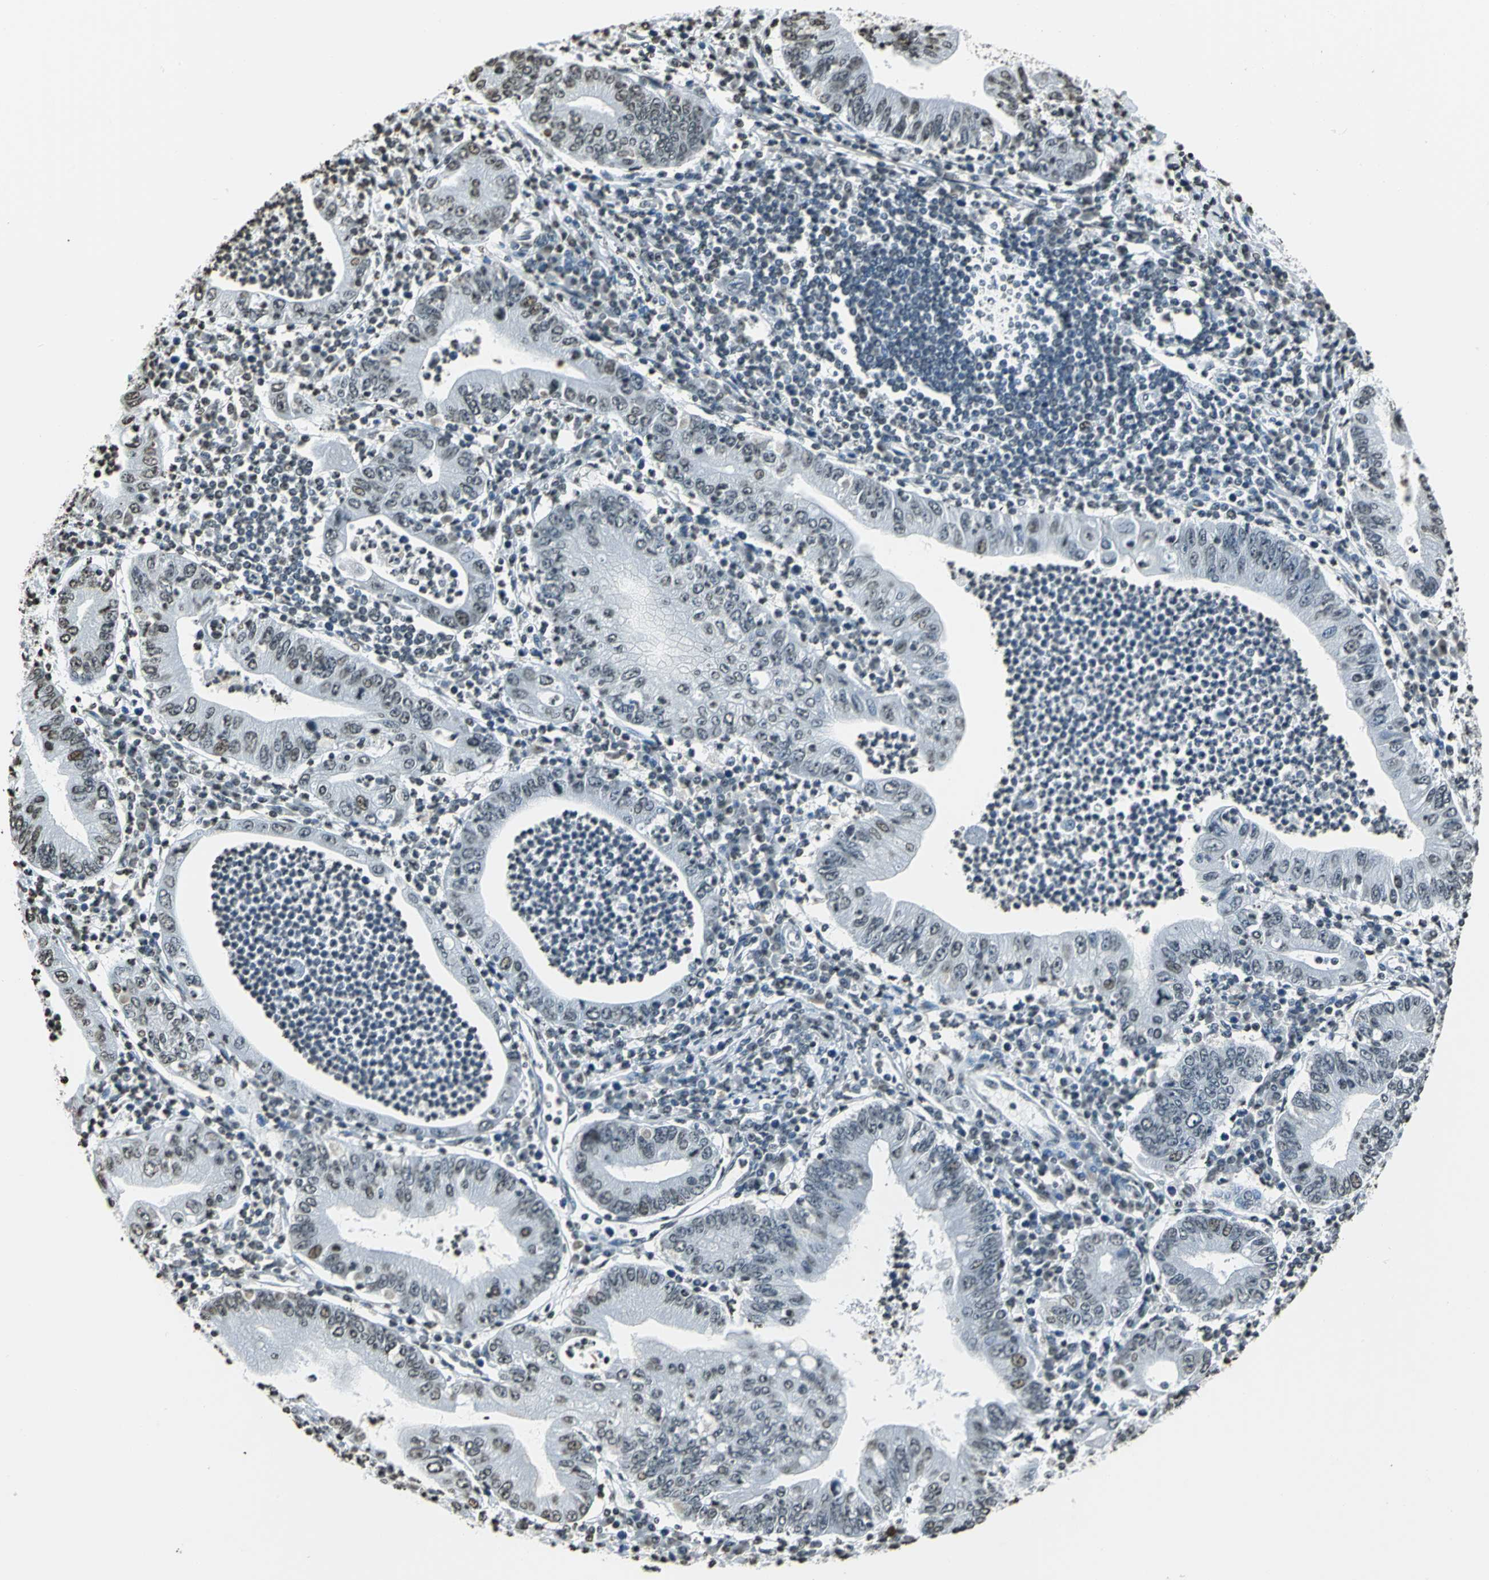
{"staining": {"intensity": "weak", "quantity": ">75%", "location": "nuclear"}, "tissue": "stomach cancer", "cell_type": "Tumor cells", "image_type": "cancer", "snomed": [{"axis": "morphology", "description": "Normal tissue, NOS"}, {"axis": "morphology", "description": "Adenocarcinoma, NOS"}, {"axis": "topography", "description": "Esophagus"}, {"axis": "topography", "description": "Stomach, upper"}, {"axis": "topography", "description": "Peripheral nerve tissue"}], "caption": "IHC image of neoplastic tissue: adenocarcinoma (stomach) stained using immunohistochemistry (IHC) shows low levels of weak protein expression localized specifically in the nuclear of tumor cells, appearing as a nuclear brown color.", "gene": "MCM4", "patient": {"sex": "male", "age": 62}}